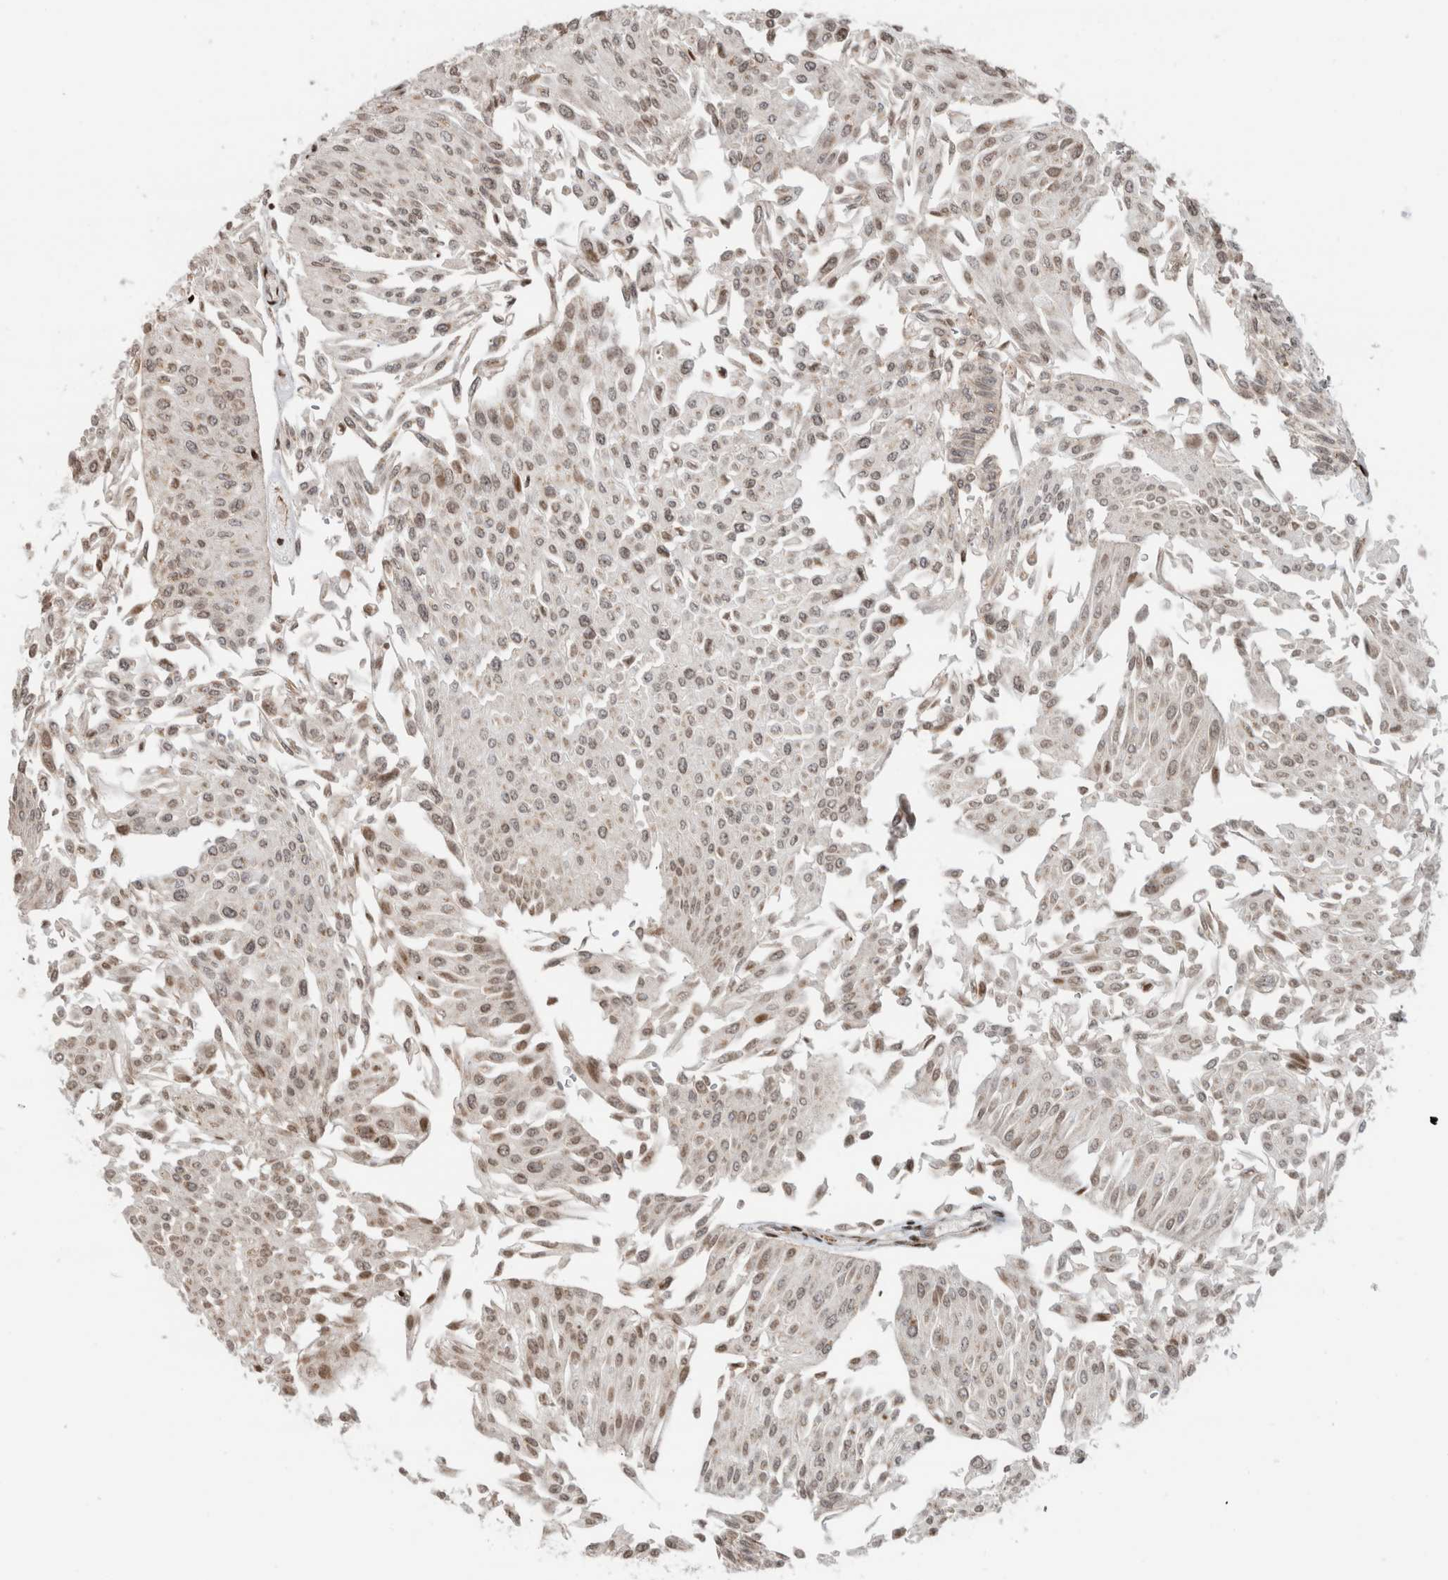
{"staining": {"intensity": "weak", "quantity": "25%-75%", "location": "nuclear"}, "tissue": "urothelial cancer", "cell_type": "Tumor cells", "image_type": "cancer", "snomed": [{"axis": "morphology", "description": "Urothelial carcinoma, Low grade"}, {"axis": "topography", "description": "Urinary bladder"}], "caption": "This is an image of immunohistochemistry staining of urothelial carcinoma (low-grade), which shows weak expression in the nuclear of tumor cells.", "gene": "GINS4", "patient": {"sex": "male", "age": 67}}